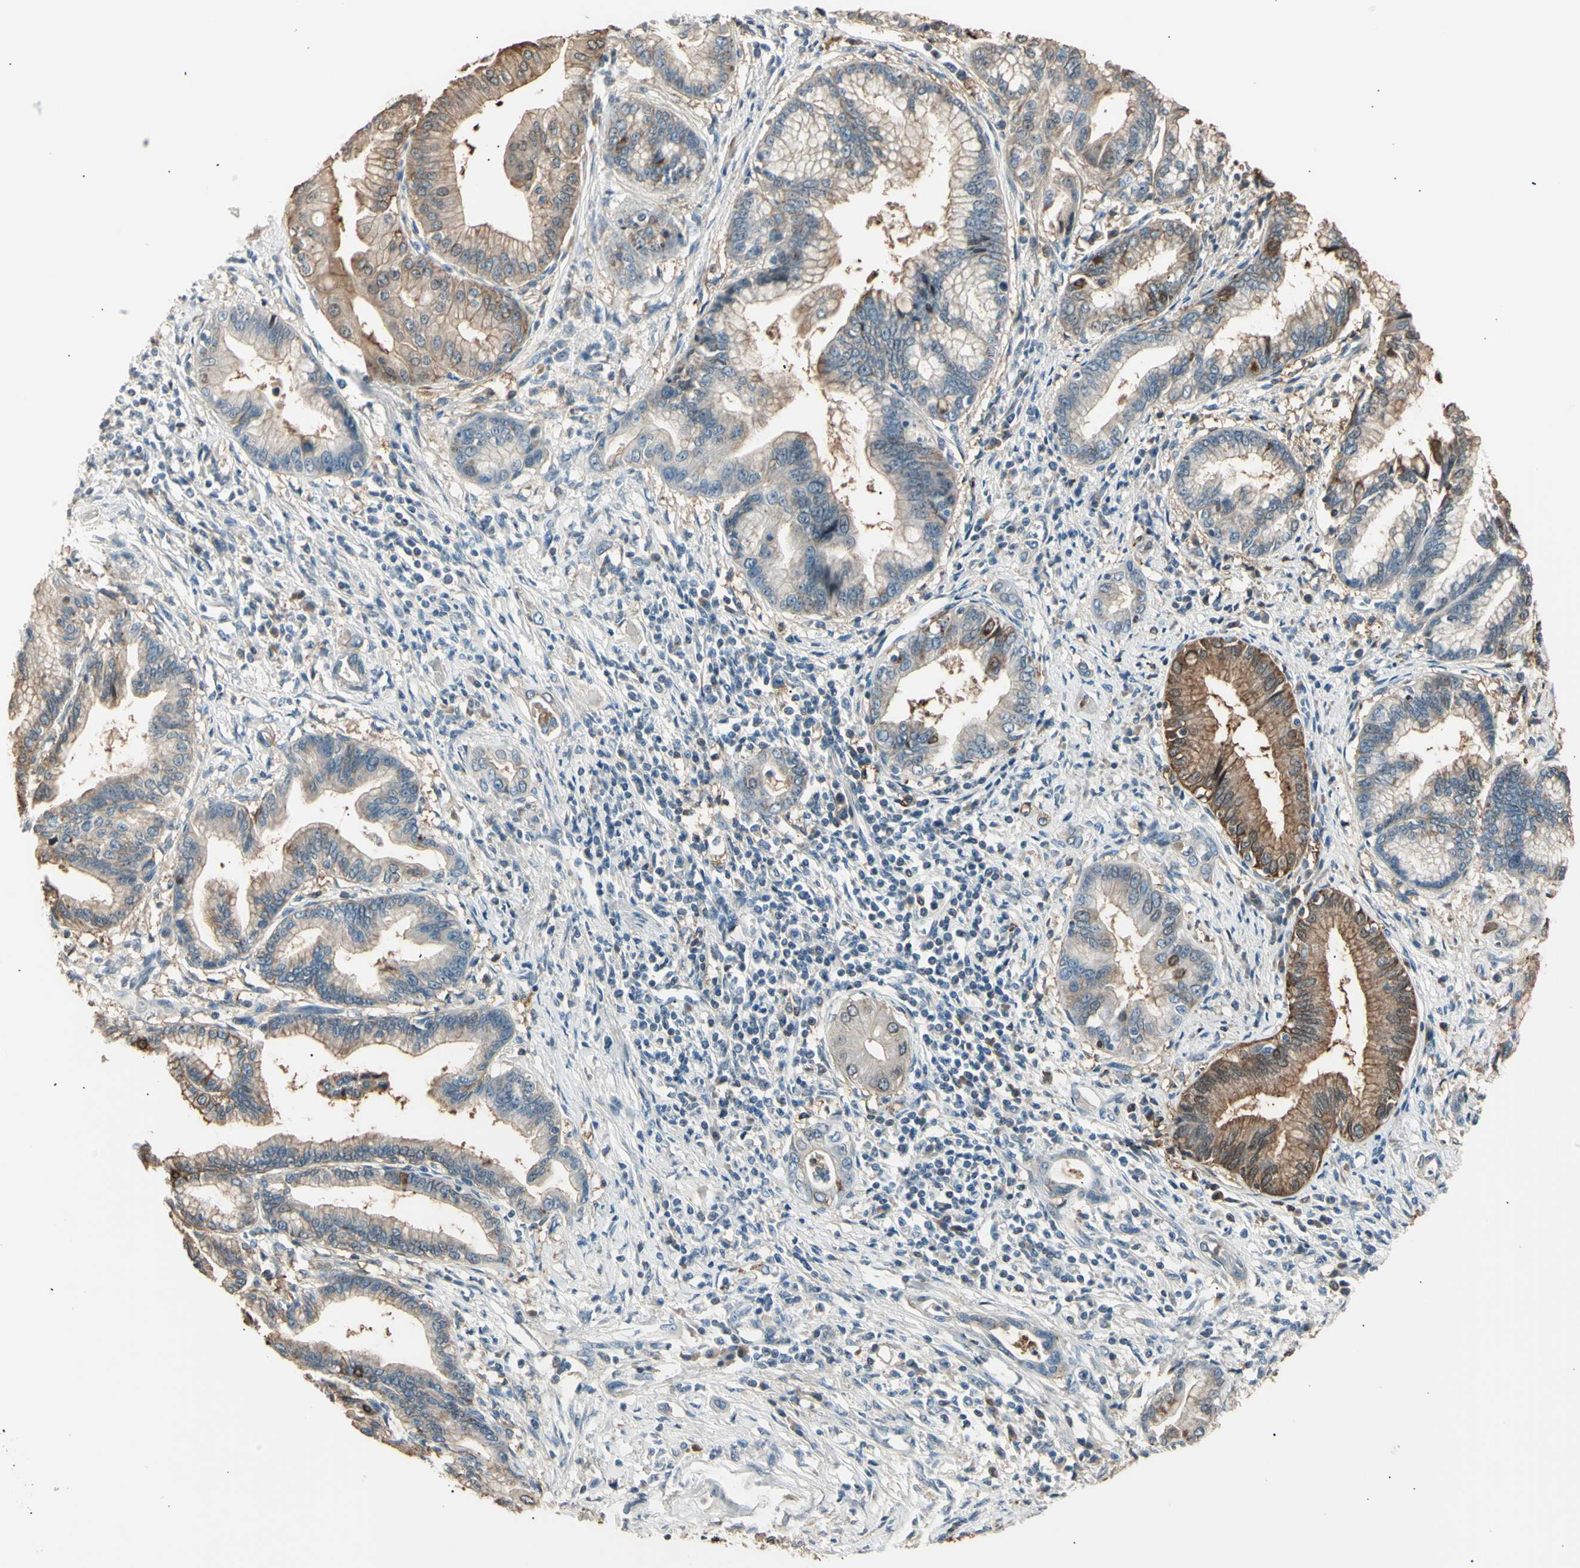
{"staining": {"intensity": "moderate", "quantity": ">75%", "location": "cytoplasmic/membranous"}, "tissue": "pancreatic cancer", "cell_type": "Tumor cells", "image_type": "cancer", "snomed": [{"axis": "morphology", "description": "Adenocarcinoma, NOS"}, {"axis": "topography", "description": "Pancreas"}], "caption": "There is medium levels of moderate cytoplasmic/membranous staining in tumor cells of pancreatic adenocarcinoma, as demonstrated by immunohistochemical staining (brown color).", "gene": "LHPP", "patient": {"sex": "female", "age": 64}}